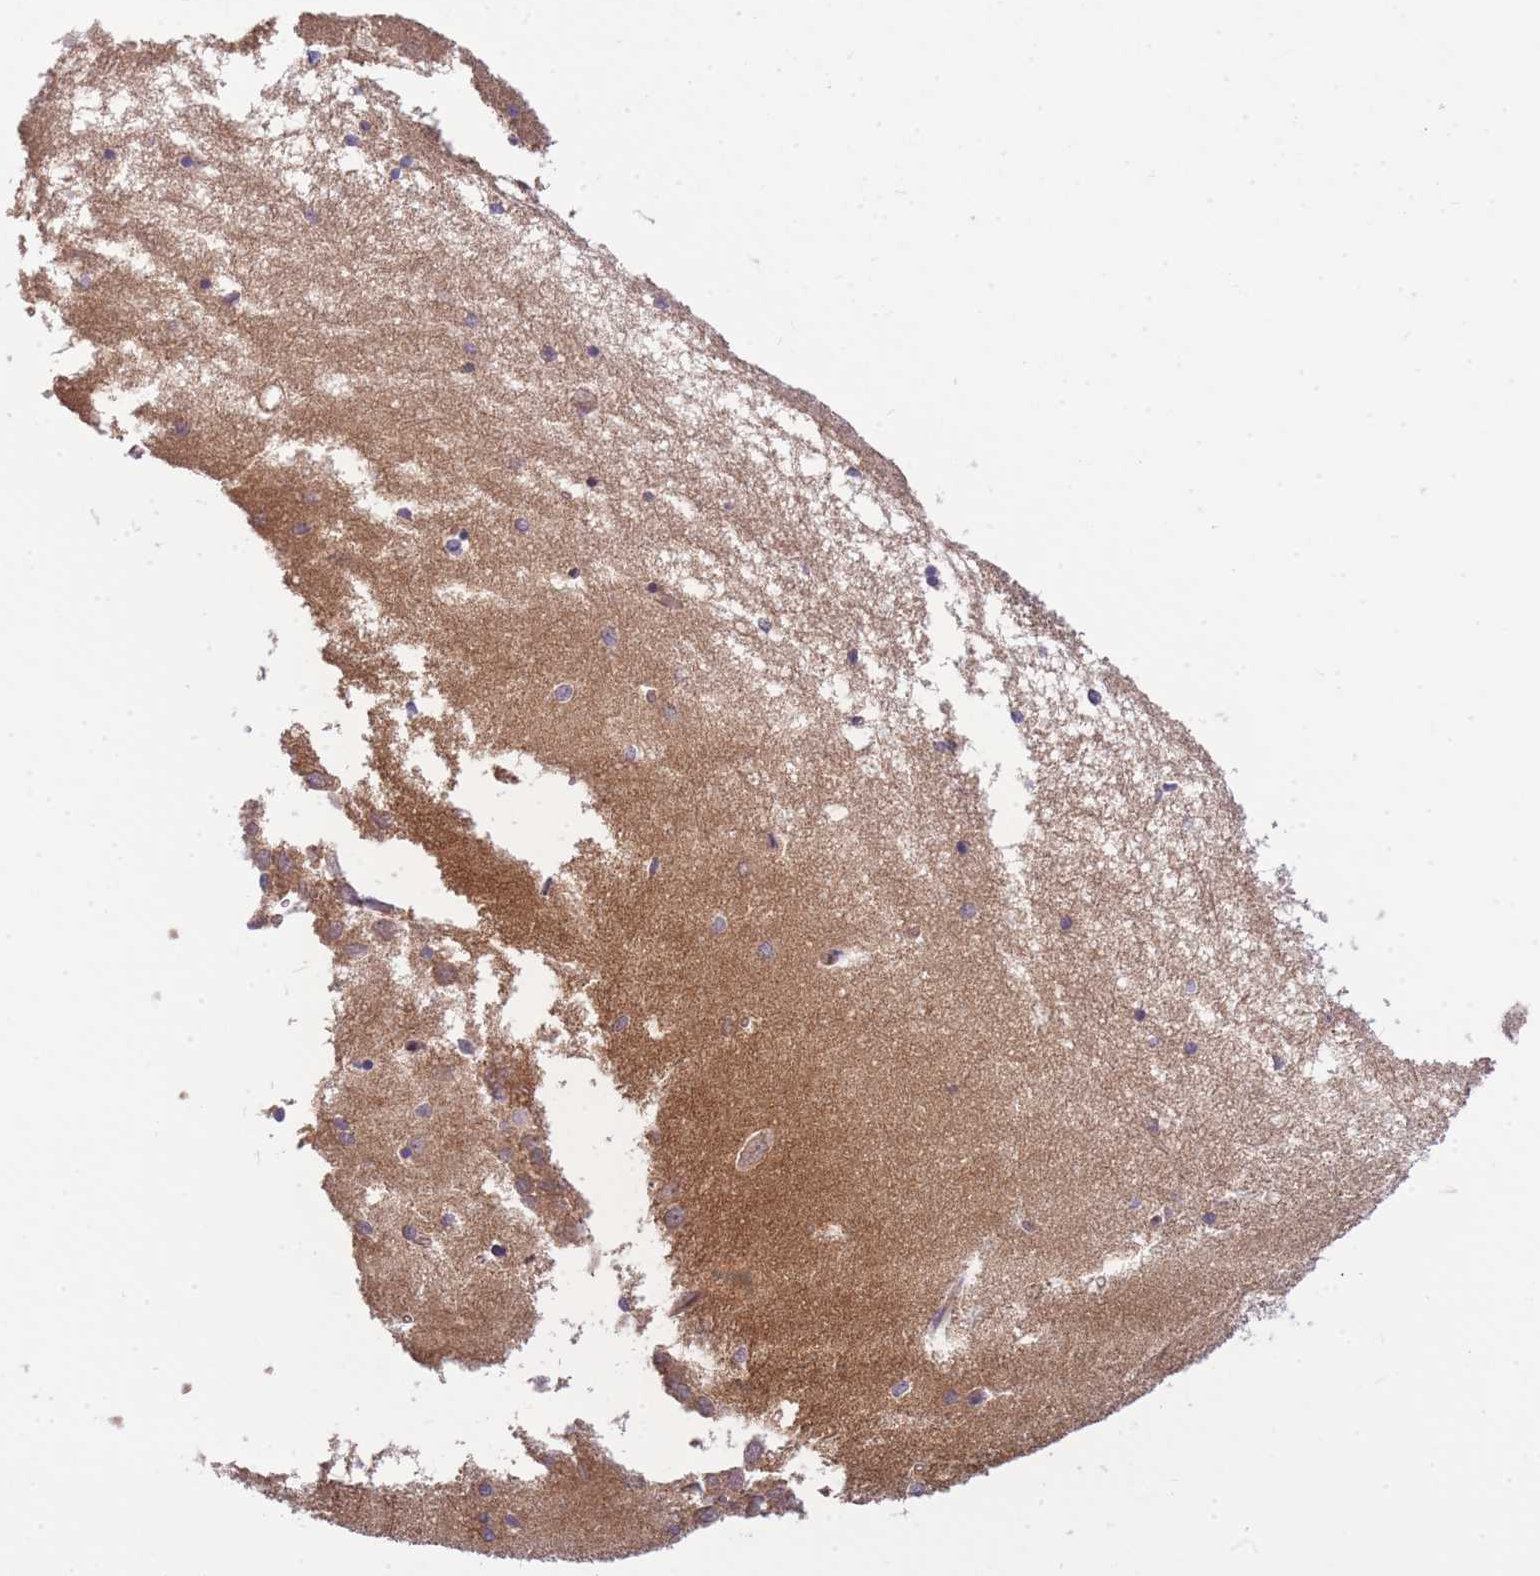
{"staining": {"intensity": "negative", "quantity": "none", "location": "none"}, "tissue": "hippocampus", "cell_type": "Glial cells", "image_type": "normal", "snomed": [{"axis": "morphology", "description": "Normal tissue, NOS"}, {"axis": "topography", "description": "Hippocampus"}], "caption": "IHC of benign human hippocampus shows no staining in glial cells.", "gene": "PFDN6", "patient": {"sex": "male", "age": 45}}